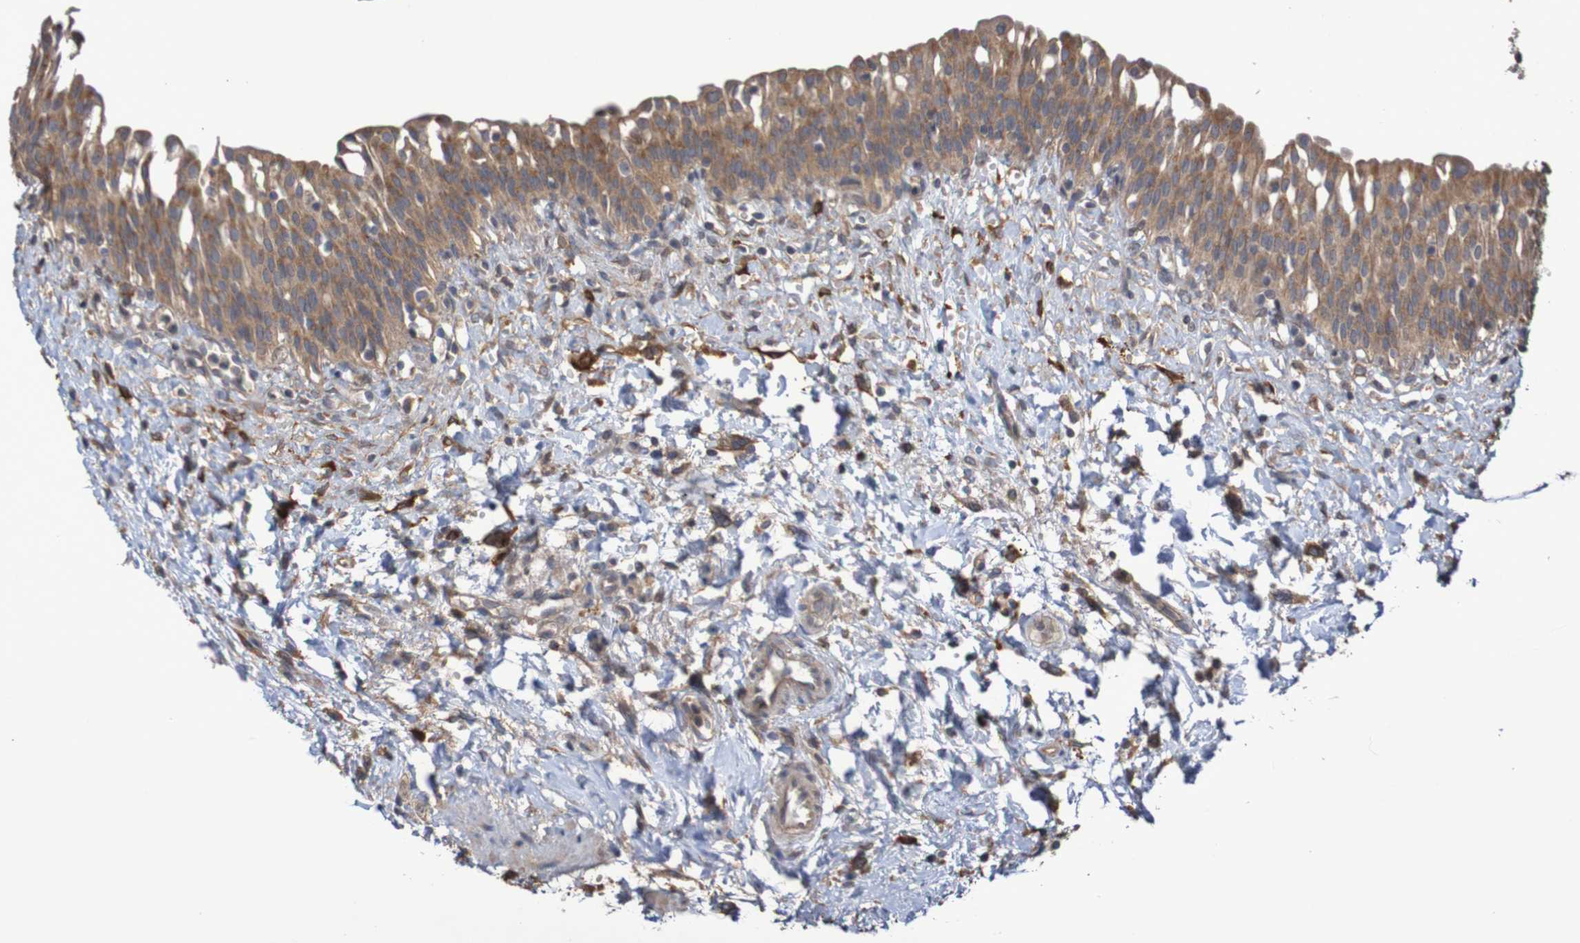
{"staining": {"intensity": "moderate", "quantity": ">75%", "location": "cytoplasmic/membranous"}, "tissue": "urinary bladder", "cell_type": "Urothelial cells", "image_type": "normal", "snomed": [{"axis": "morphology", "description": "Normal tissue, NOS"}, {"axis": "topography", "description": "Urinary bladder"}], "caption": "Human urinary bladder stained with a brown dye displays moderate cytoplasmic/membranous positive staining in approximately >75% of urothelial cells.", "gene": "PHYH", "patient": {"sex": "male", "age": 55}}